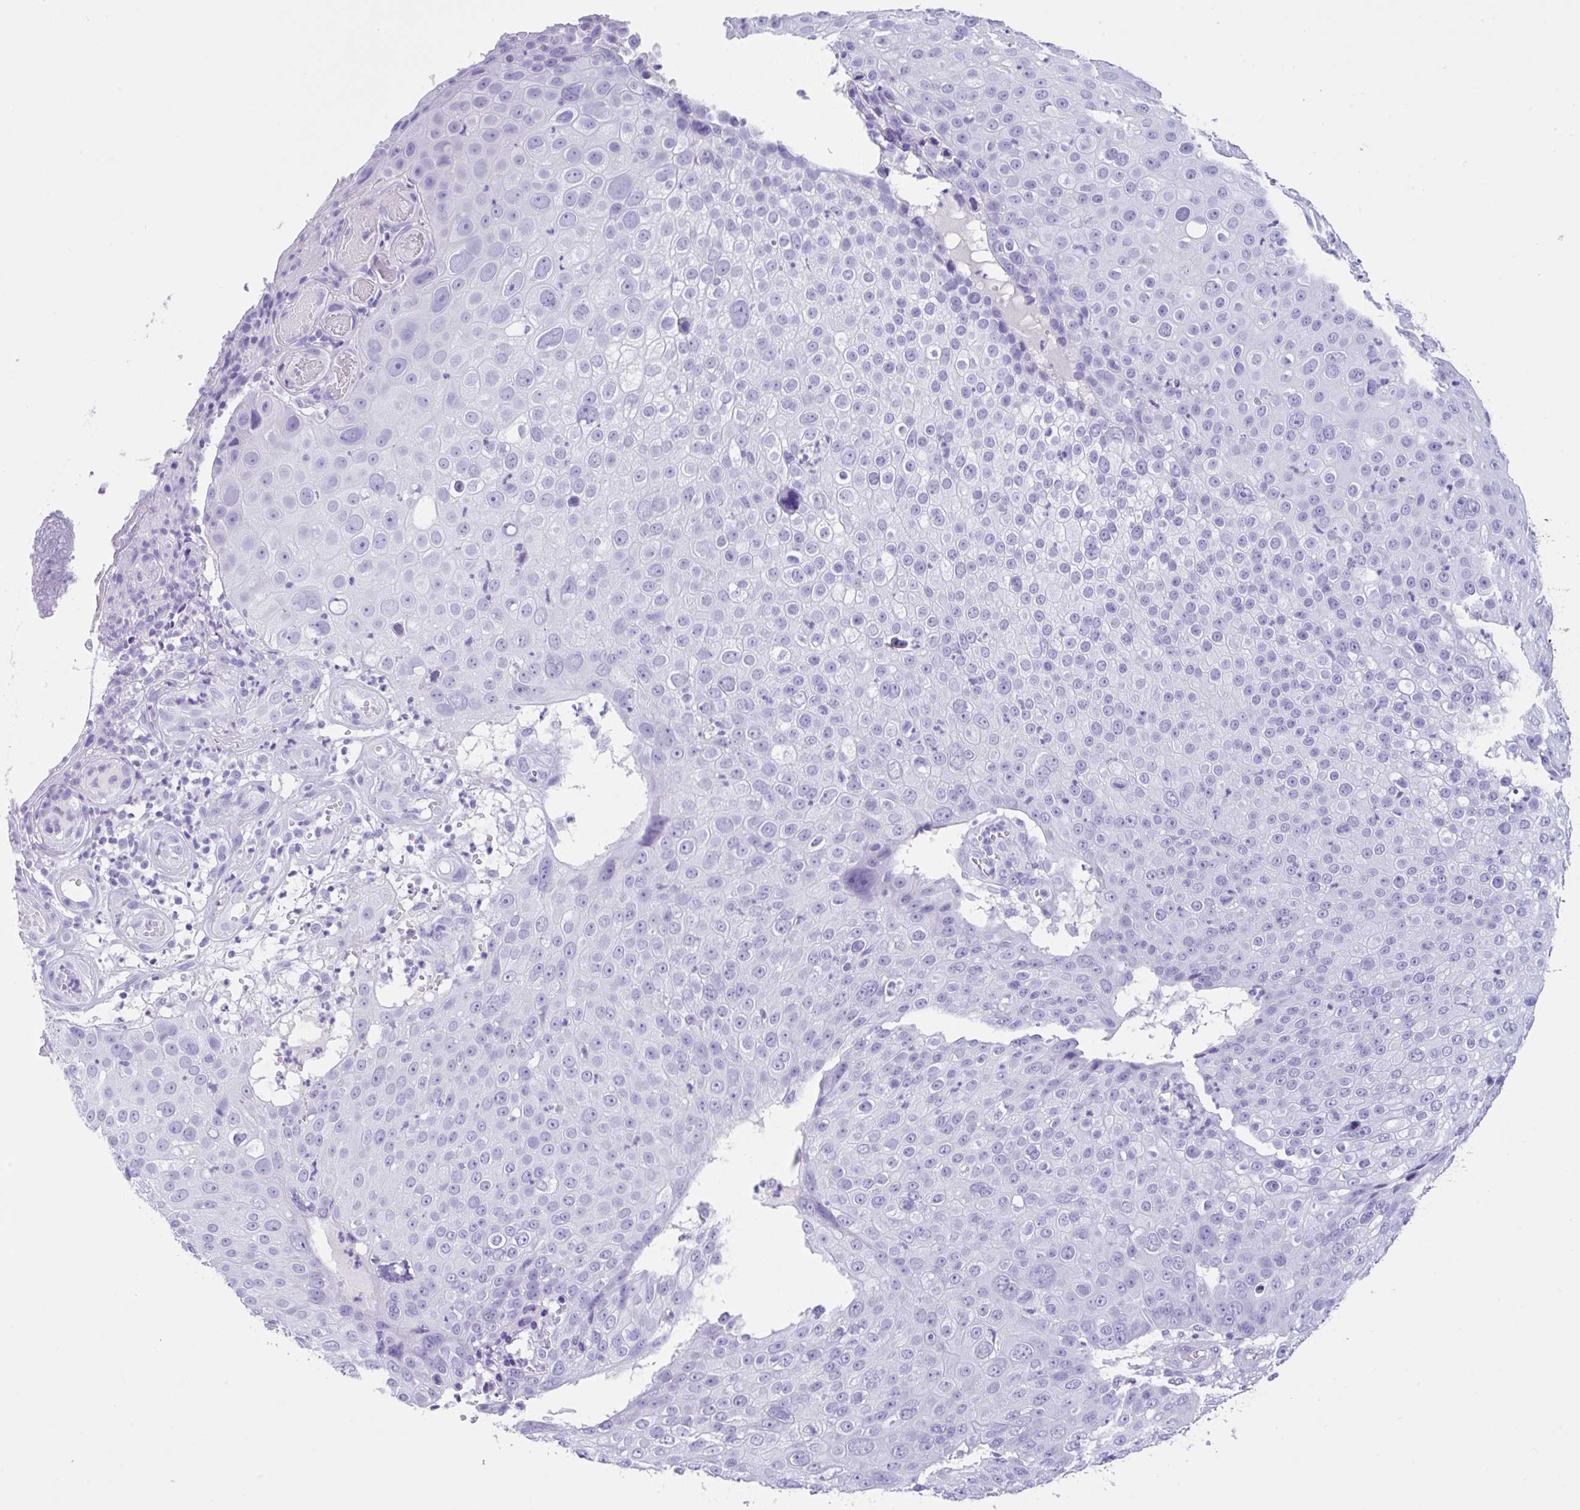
{"staining": {"intensity": "negative", "quantity": "none", "location": "none"}, "tissue": "skin cancer", "cell_type": "Tumor cells", "image_type": "cancer", "snomed": [{"axis": "morphology", "description": "Squamous cell carcinoma, NOS"}, {"axis": "topography", "description": "Skin"}], "caption": "Immunohistochemical staining of human squamous cell carcinoma (skin) reveals no significant positivity in tumor cells.", "gene": "CPA1", "patient": {"sex": "male", "age": 71}}